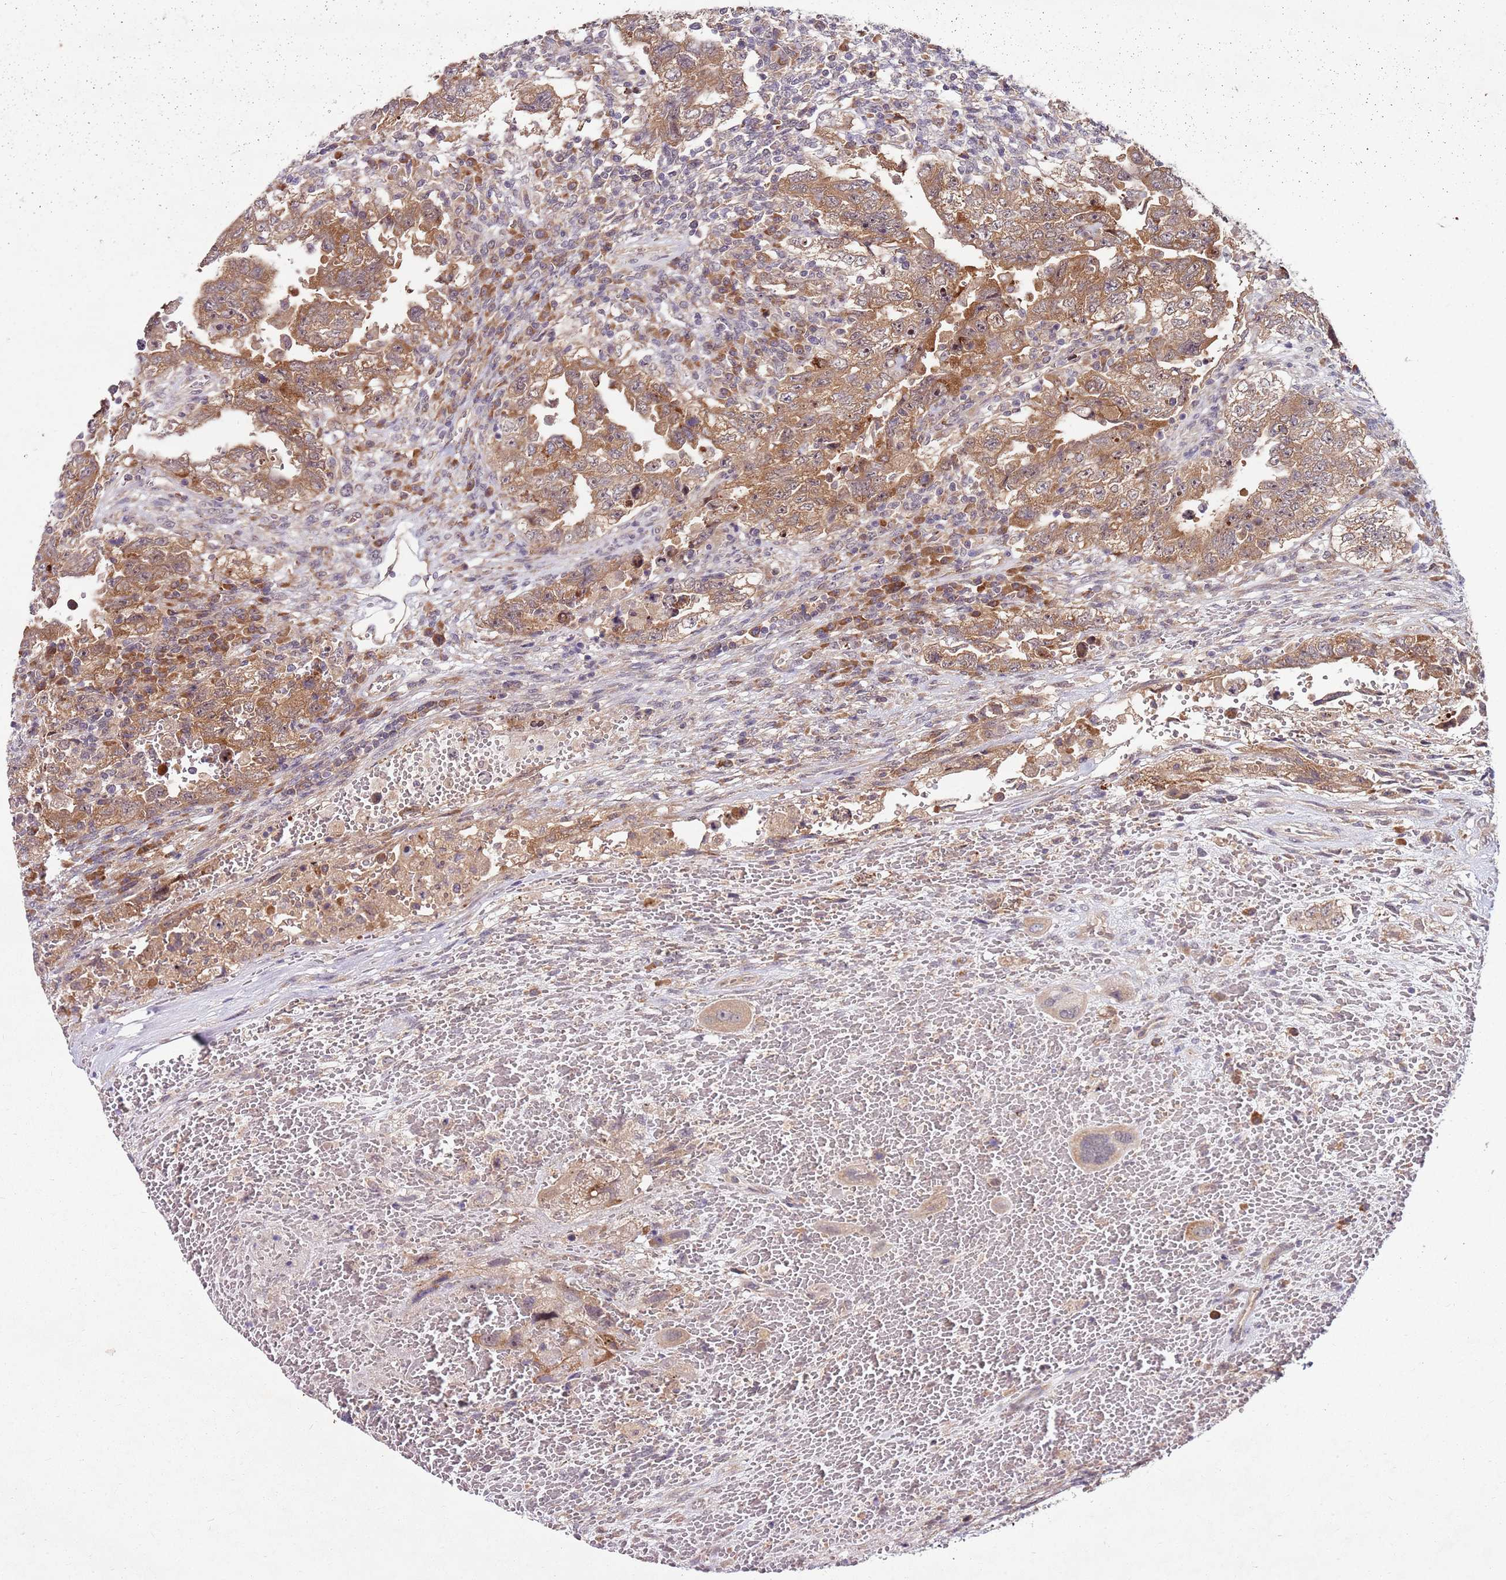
{"staining": {"intensity": "moderate", "quantity": ">75%", "location": "cytoplasmic/membranous"}, "tissue": "testis cancer", "cell_type": "Tumor cells", "image_type": "cancer", "snomed": [{"axis": "morphology", "description": "Carcinoma, Embryonal, NOS"}, {"axis": "topography", "description": "Testis"}], "caption": "High-magnification brightfield microscopy of embryonal carcinoma (testis) stained with DAB (brown) and counterstained with hematoxylin (blue). tumor cells exhibit moderate cytoplasmic/membranous staining is identified in approximately>75% of cells.", "gene": "FBXL22", "patient": {"sex": "male", "age": 26}}